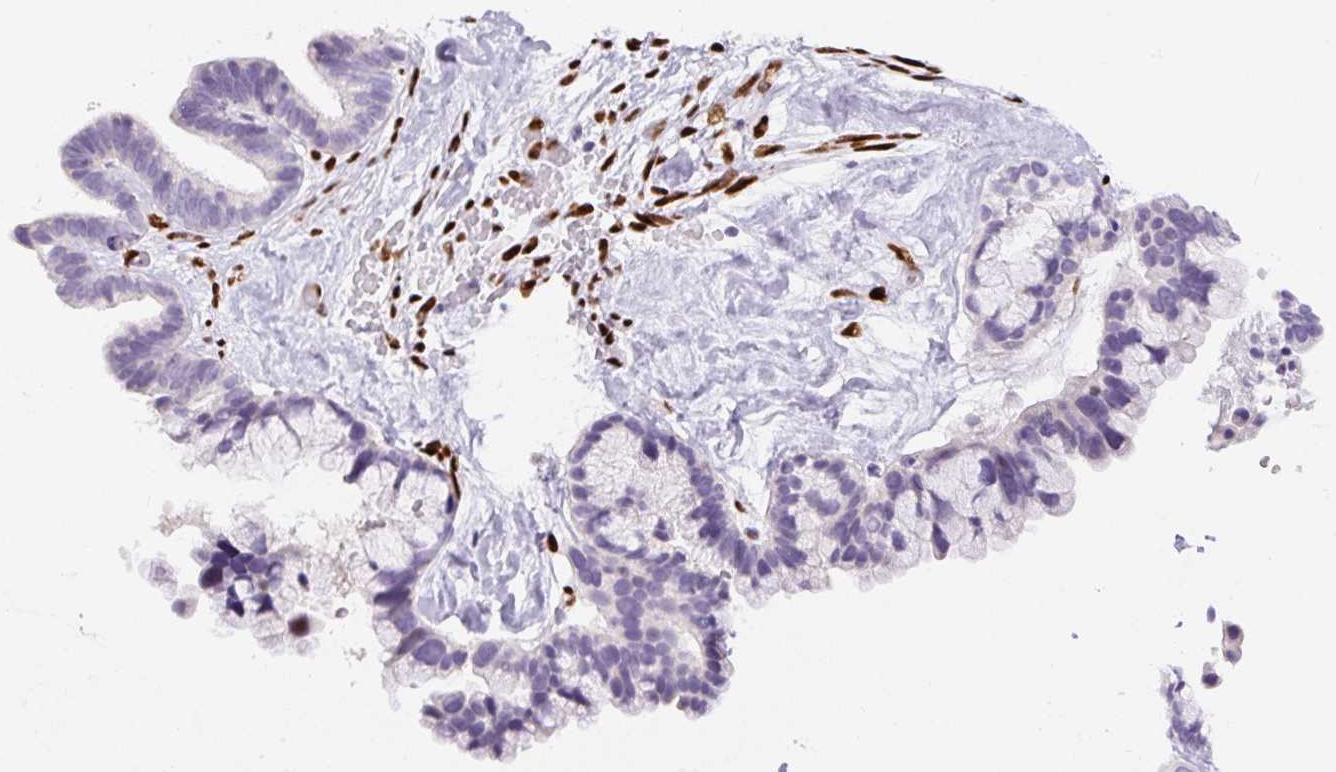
{"staining": {"intensity": "negative", "quantity": "none", "location": "none"}, "tissue": "ovarian cancer", "cell_type": "Tumor cells", "image_type": "cancer", "snomed": [{"axis": "morphology", "description": "Cystadenocarcinoma, serous, NOS"}, {"axis": "topography", "description": "Ovary"}], "caption": "Immunohistochemistry of ovarian serous cystadenocarcinoma reveals no expression in tumor cells. (DAB (3,3'-diaminobenzidine) immunohistochemistry (IHC), high magnification).", "gene": "ZEB1", "patient": {"sex": "female", "age": 56}}